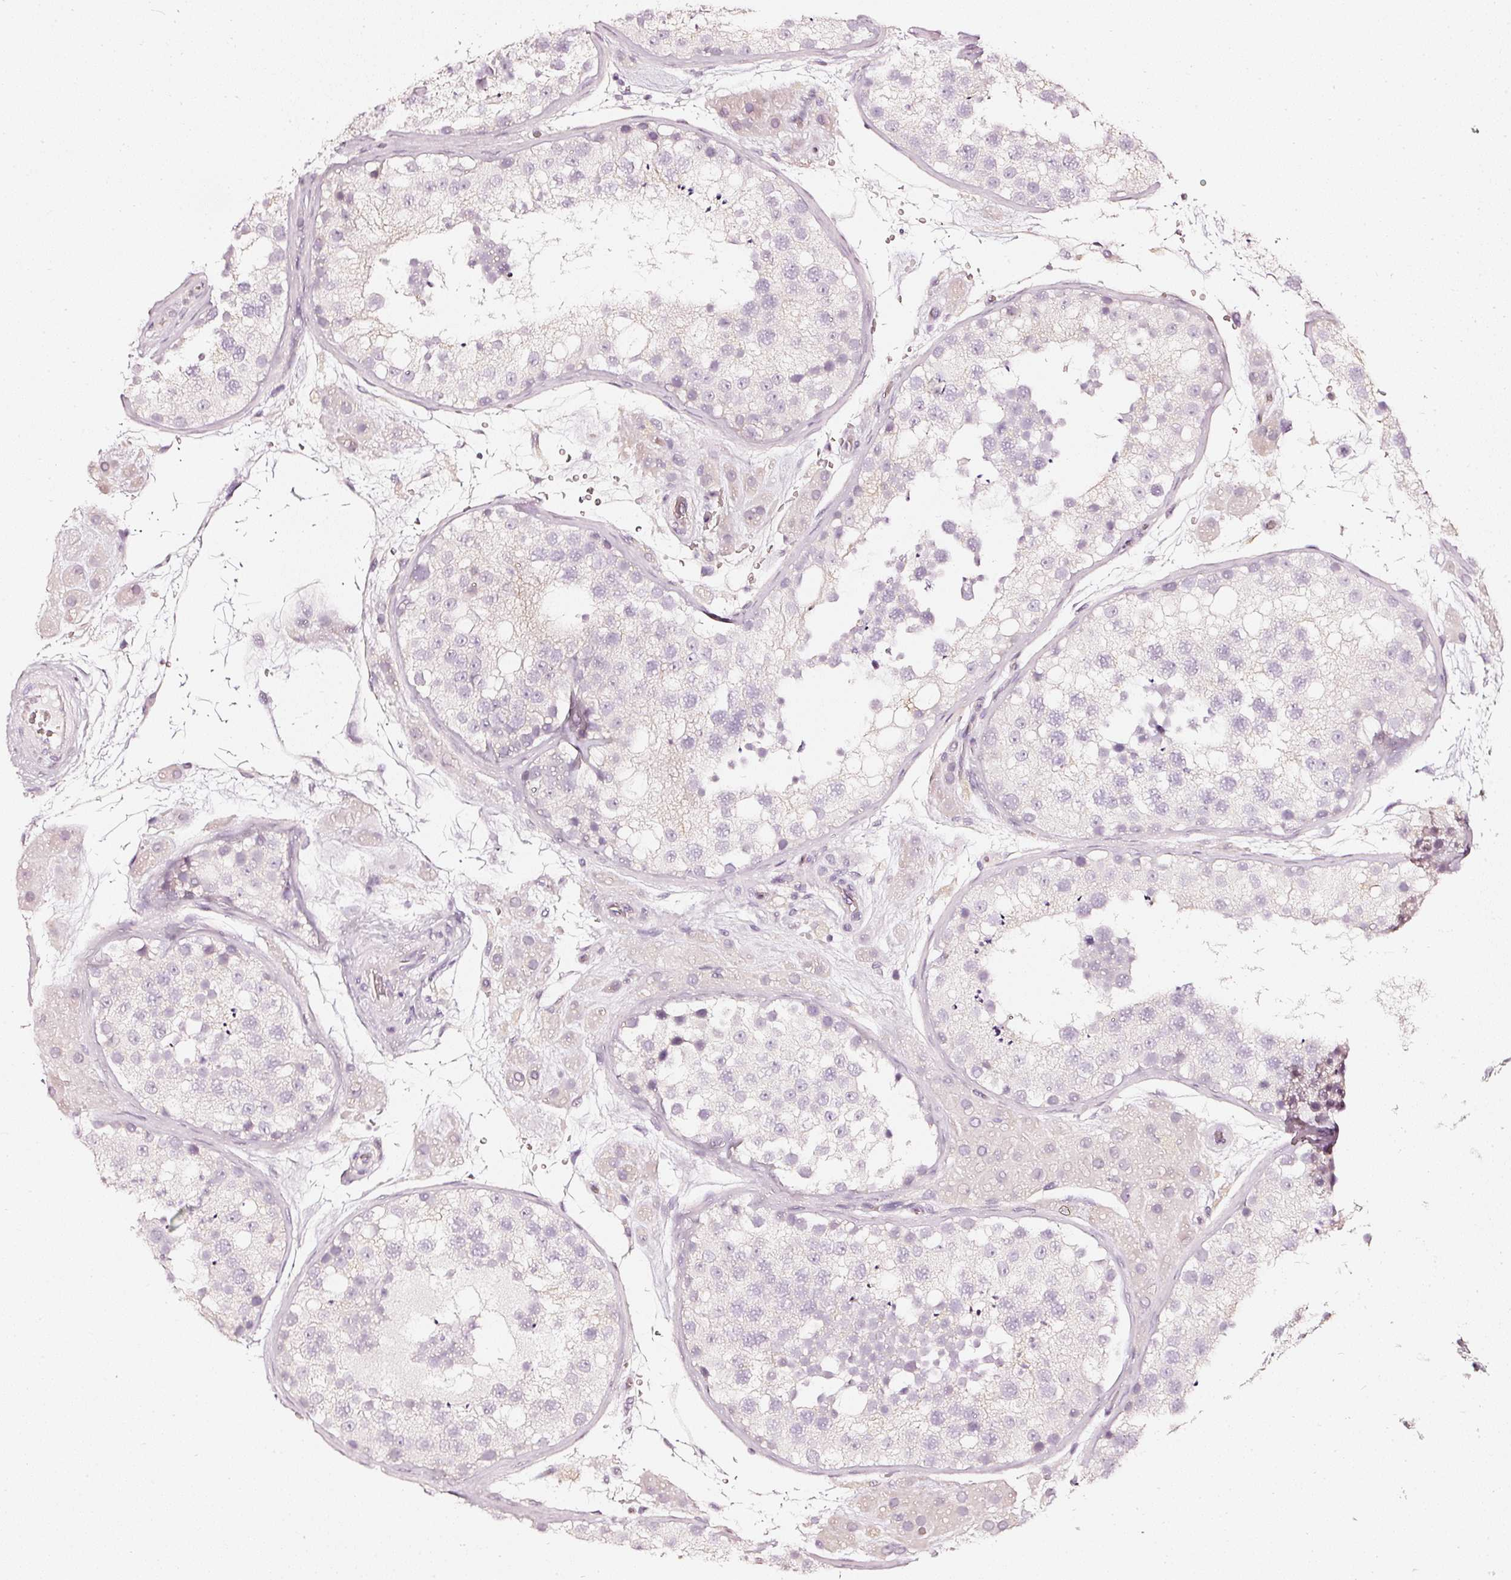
{"staining": {"intensity": "negative", "quantity": "none", "location": "none"}, "tissue": "testis", "cell_type": "Cells in seminiferous ducts", "image_type": "normal", "snomed": [{"axis": "morphology", "description": "Normal tissue, NOS"}, {"axis": "topography", "description": "Testis"}], "caption": "A high-resolution histopathology image shows IHC staining of unremarkable testis, which displays no significant expression in cells in seminiferous ducts.", "gene": "CNP", "patient": {"sex": "male", "age": 26}}